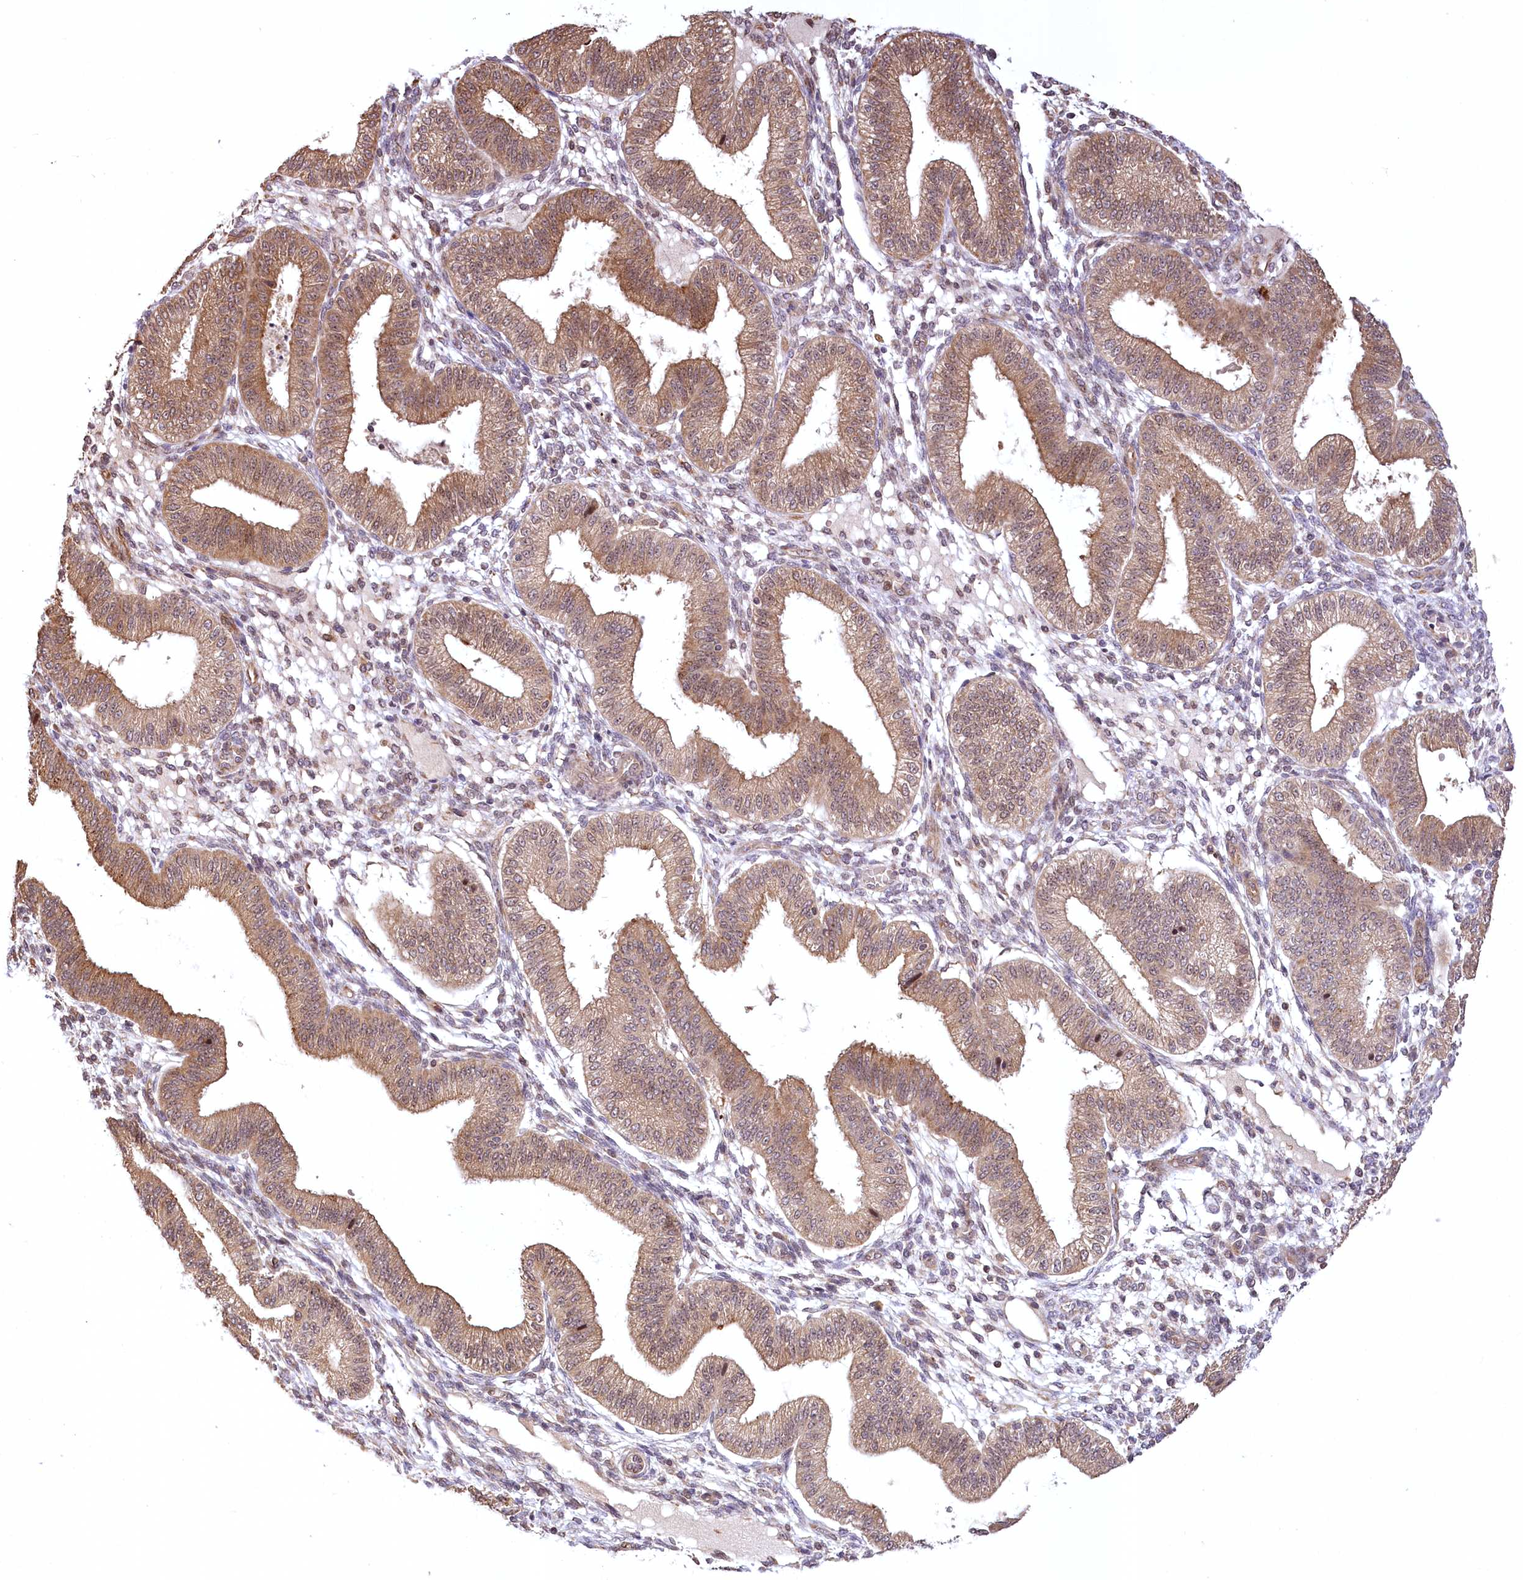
{"staining": {"intensity": "negative", "quantity": "none", "location": "none"}, "tissue": "endometrium", "cell_type": "Cells in endometrial stroma", "image_type": "normal", "snomed": [{"axis": "morphology", "description": "Normal tissue, NOS"}, {"axis": "topography", "description": "Endometrium"}], "caption": "Immunohistochemistry (IHC) image of unremarkable human endometrium stained for a protein (brown), which exhibits no expression in cells in endometrial stroma. (DAB (3,3'-diaminobenzidine) IHC visualized using brightfield microscopy, high magnification).", "gene": "SERGEF", "patient": {"sex": "female", "age": 39}}